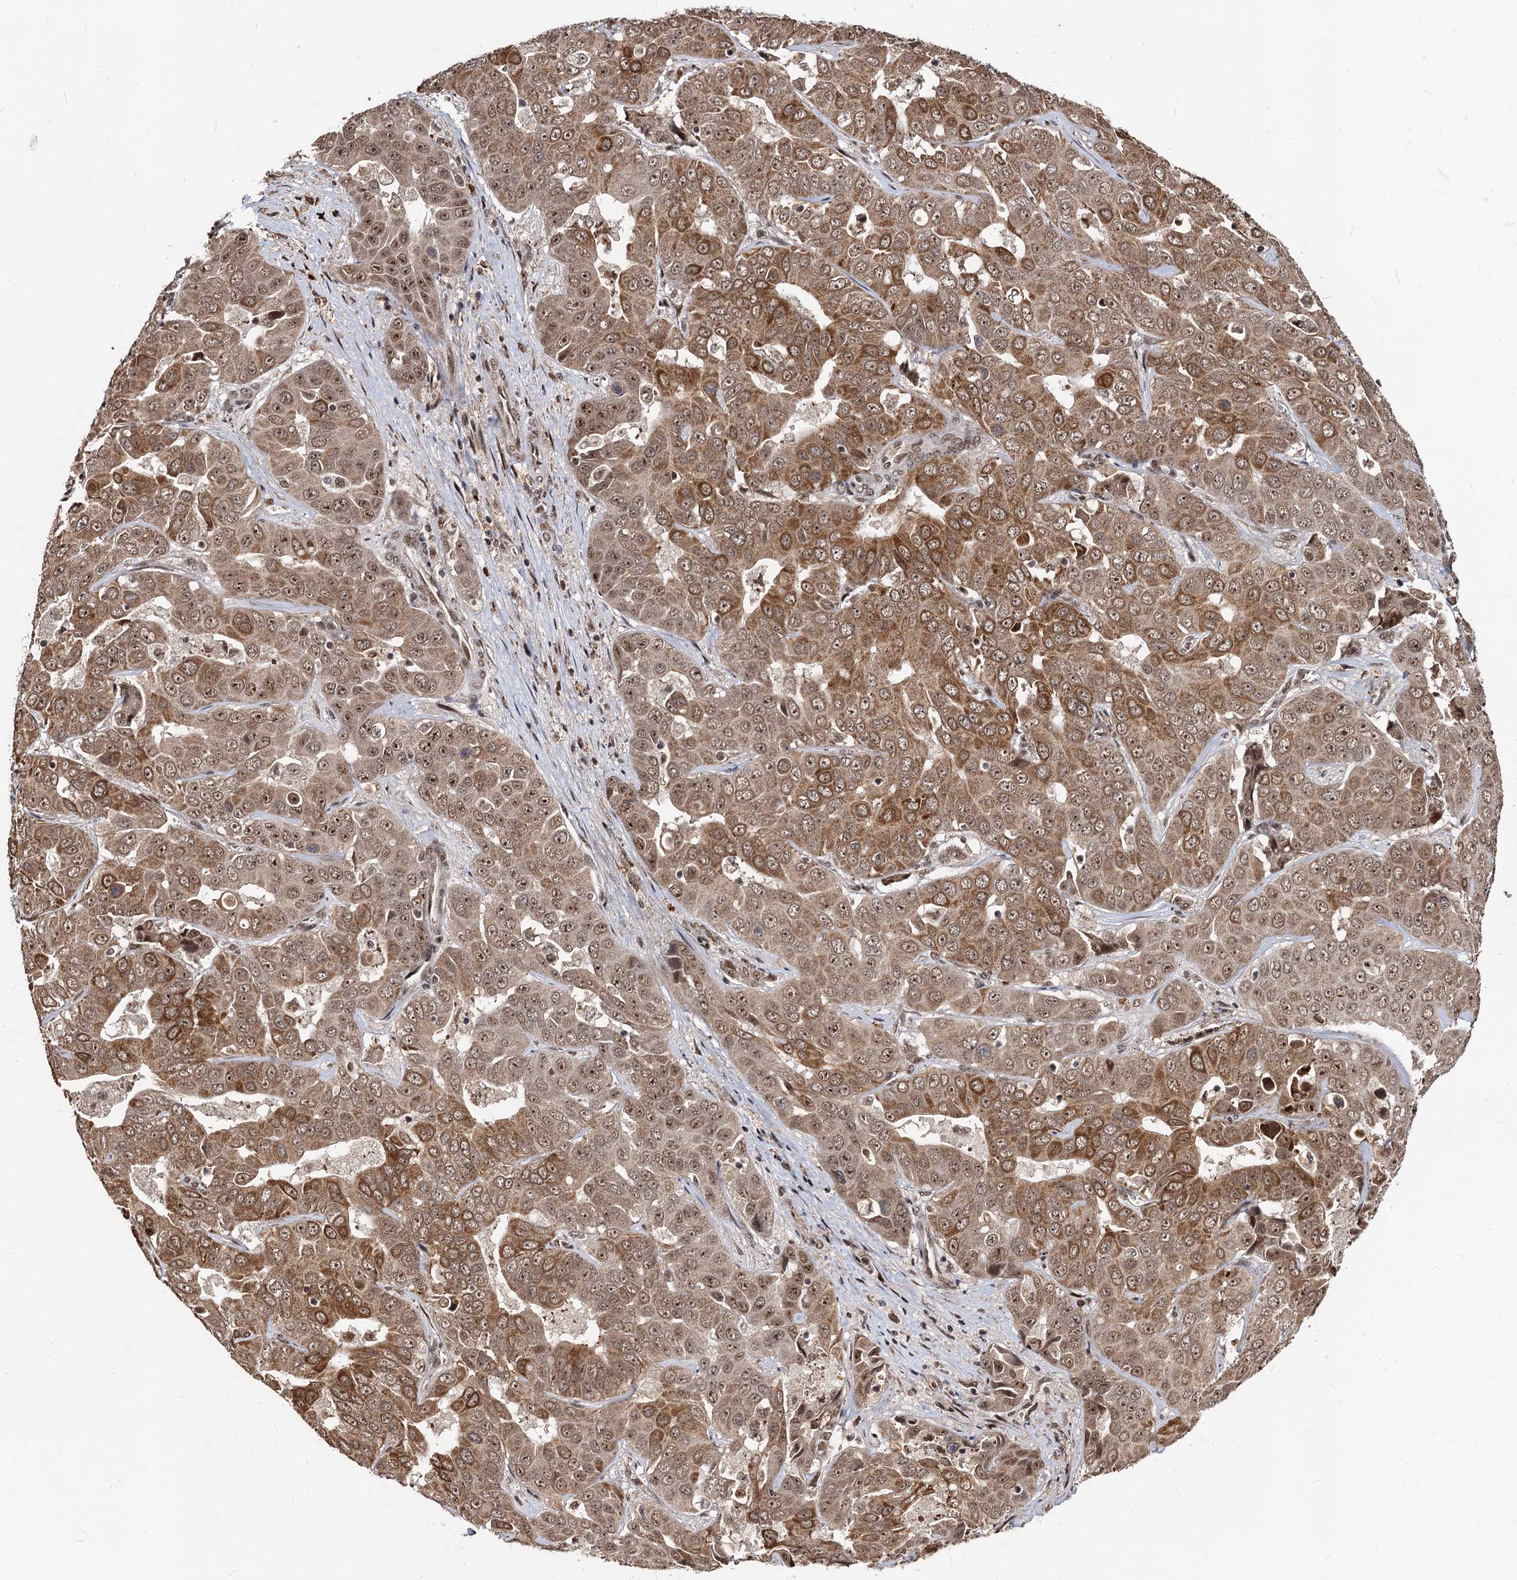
{"staining": {"intensity": "moderate", "quantity": ">75%", "location": "cytoplasmic/membranous,nuclear"}, "tissue": "liver cancer", "cell_type": "Tumor cells", "image_type": "cancer", "snomed": [{"axis": "morphology", "description": "Cholangiocarcinoma"}, {"axis": "topography", "description": "Liver"}], "caption": "Immunohistochemistry micrograph of liver cholangiocarcinoma stained for a protein (brown), which displays medium levels of moderate cytoplasmic/membranous and nuclear staining in approximately >75% of tumor cells.", "gene": "SFSWAP", "patient": {"sex": "female", "age": 52}}